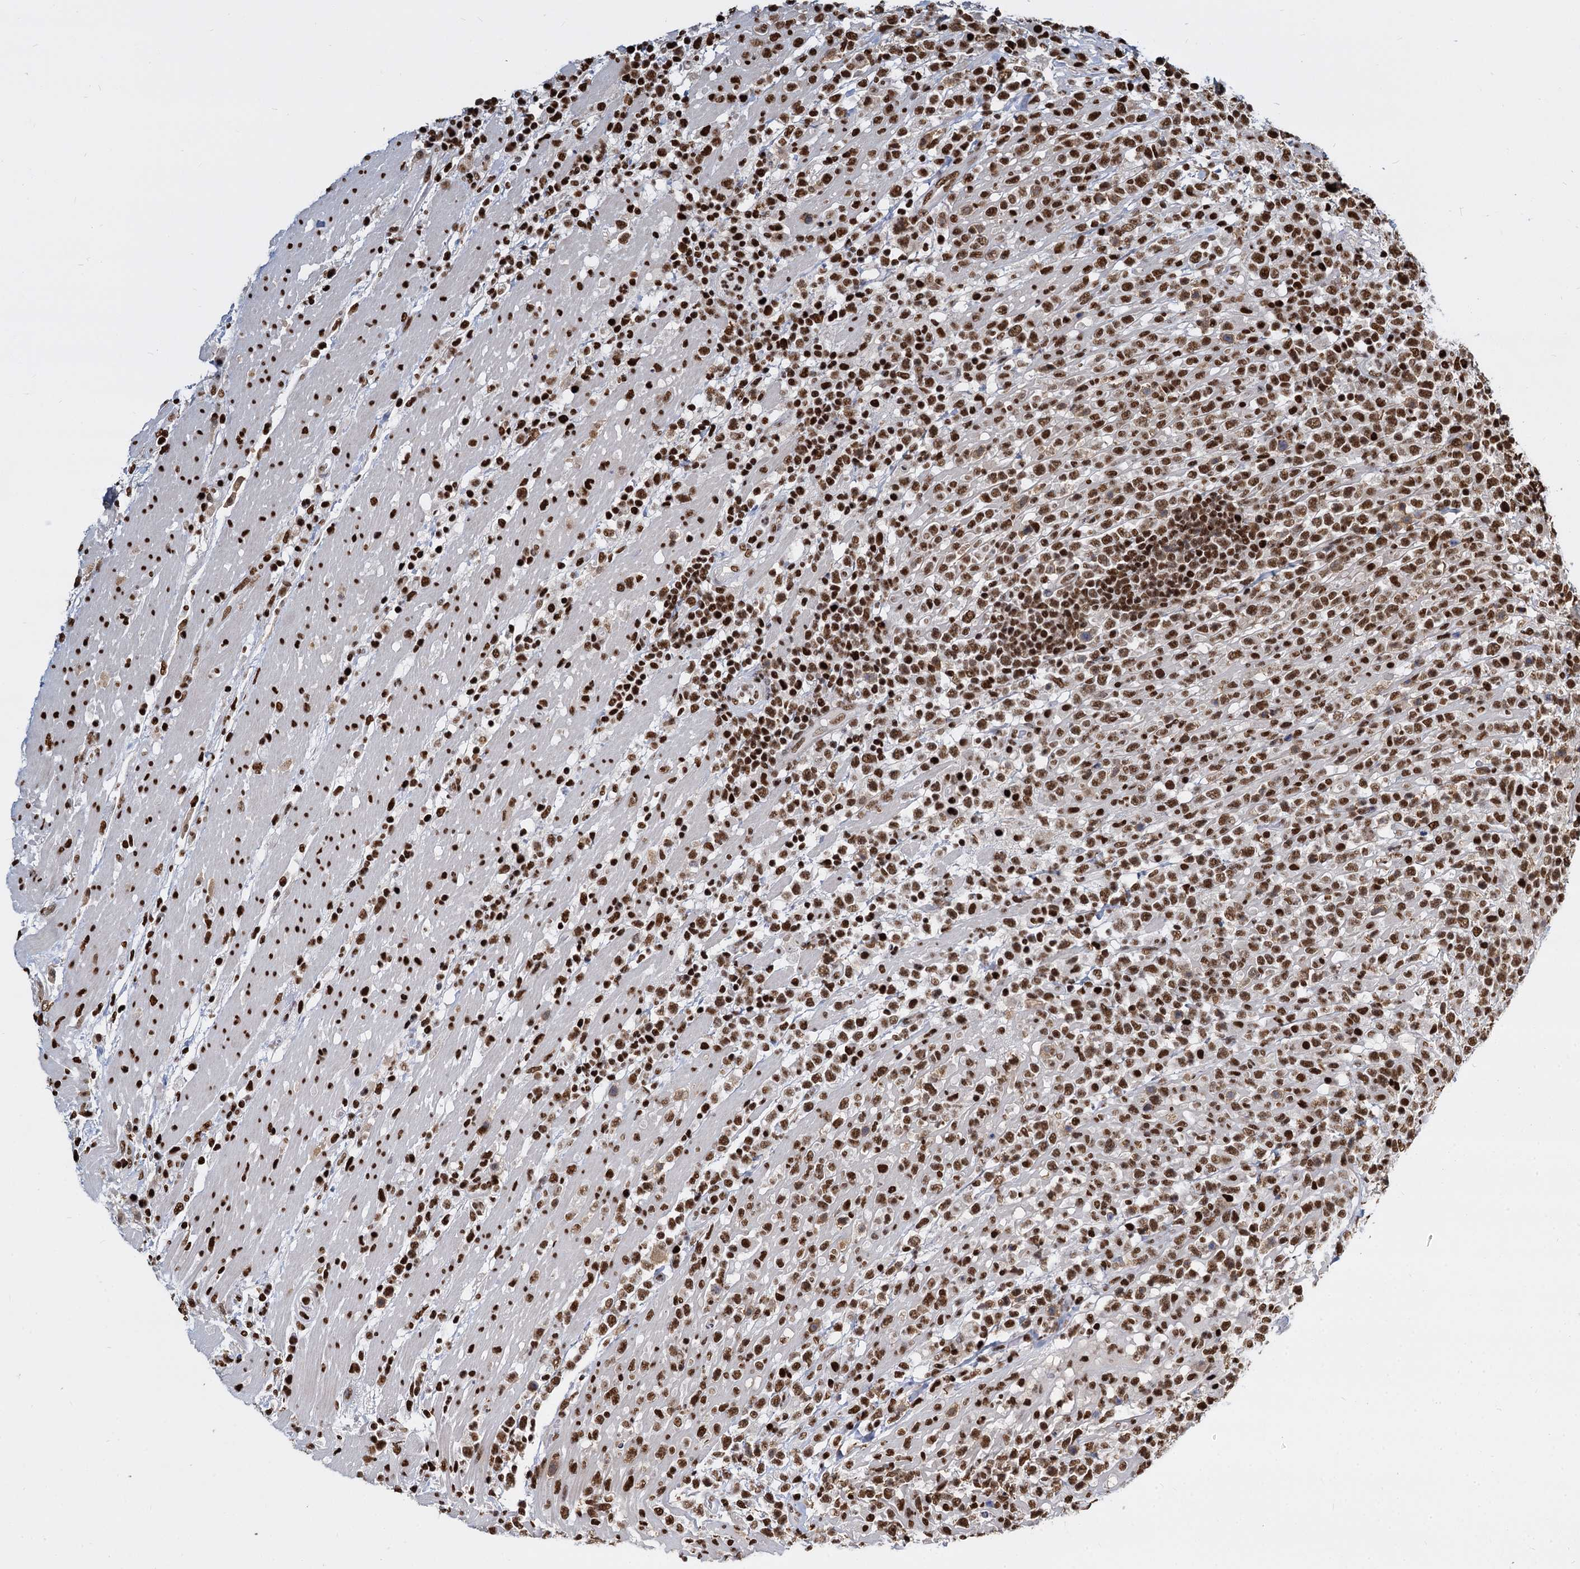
{"staining": {"intensity": "strong", "quantity": ">75%", "location": "nuclear"}, "tissue": "lymphoma", "cell_type": "Tumor cells", "image_type": "cancer", "snomed": [{"axis": "morphology", "description": "Malignant lymphoma, non-Hodgkin's type, High grade"}, {"axis": "topography", "description": "Colon"}], "caption": "Protein staining shows strong nuclear expression in about >75% of tumor cells in high-grade malignant lymphoma, non-Hodgkin's type.", "gene": "DCPS", "patient": {"sex": "female", "age": 53}}